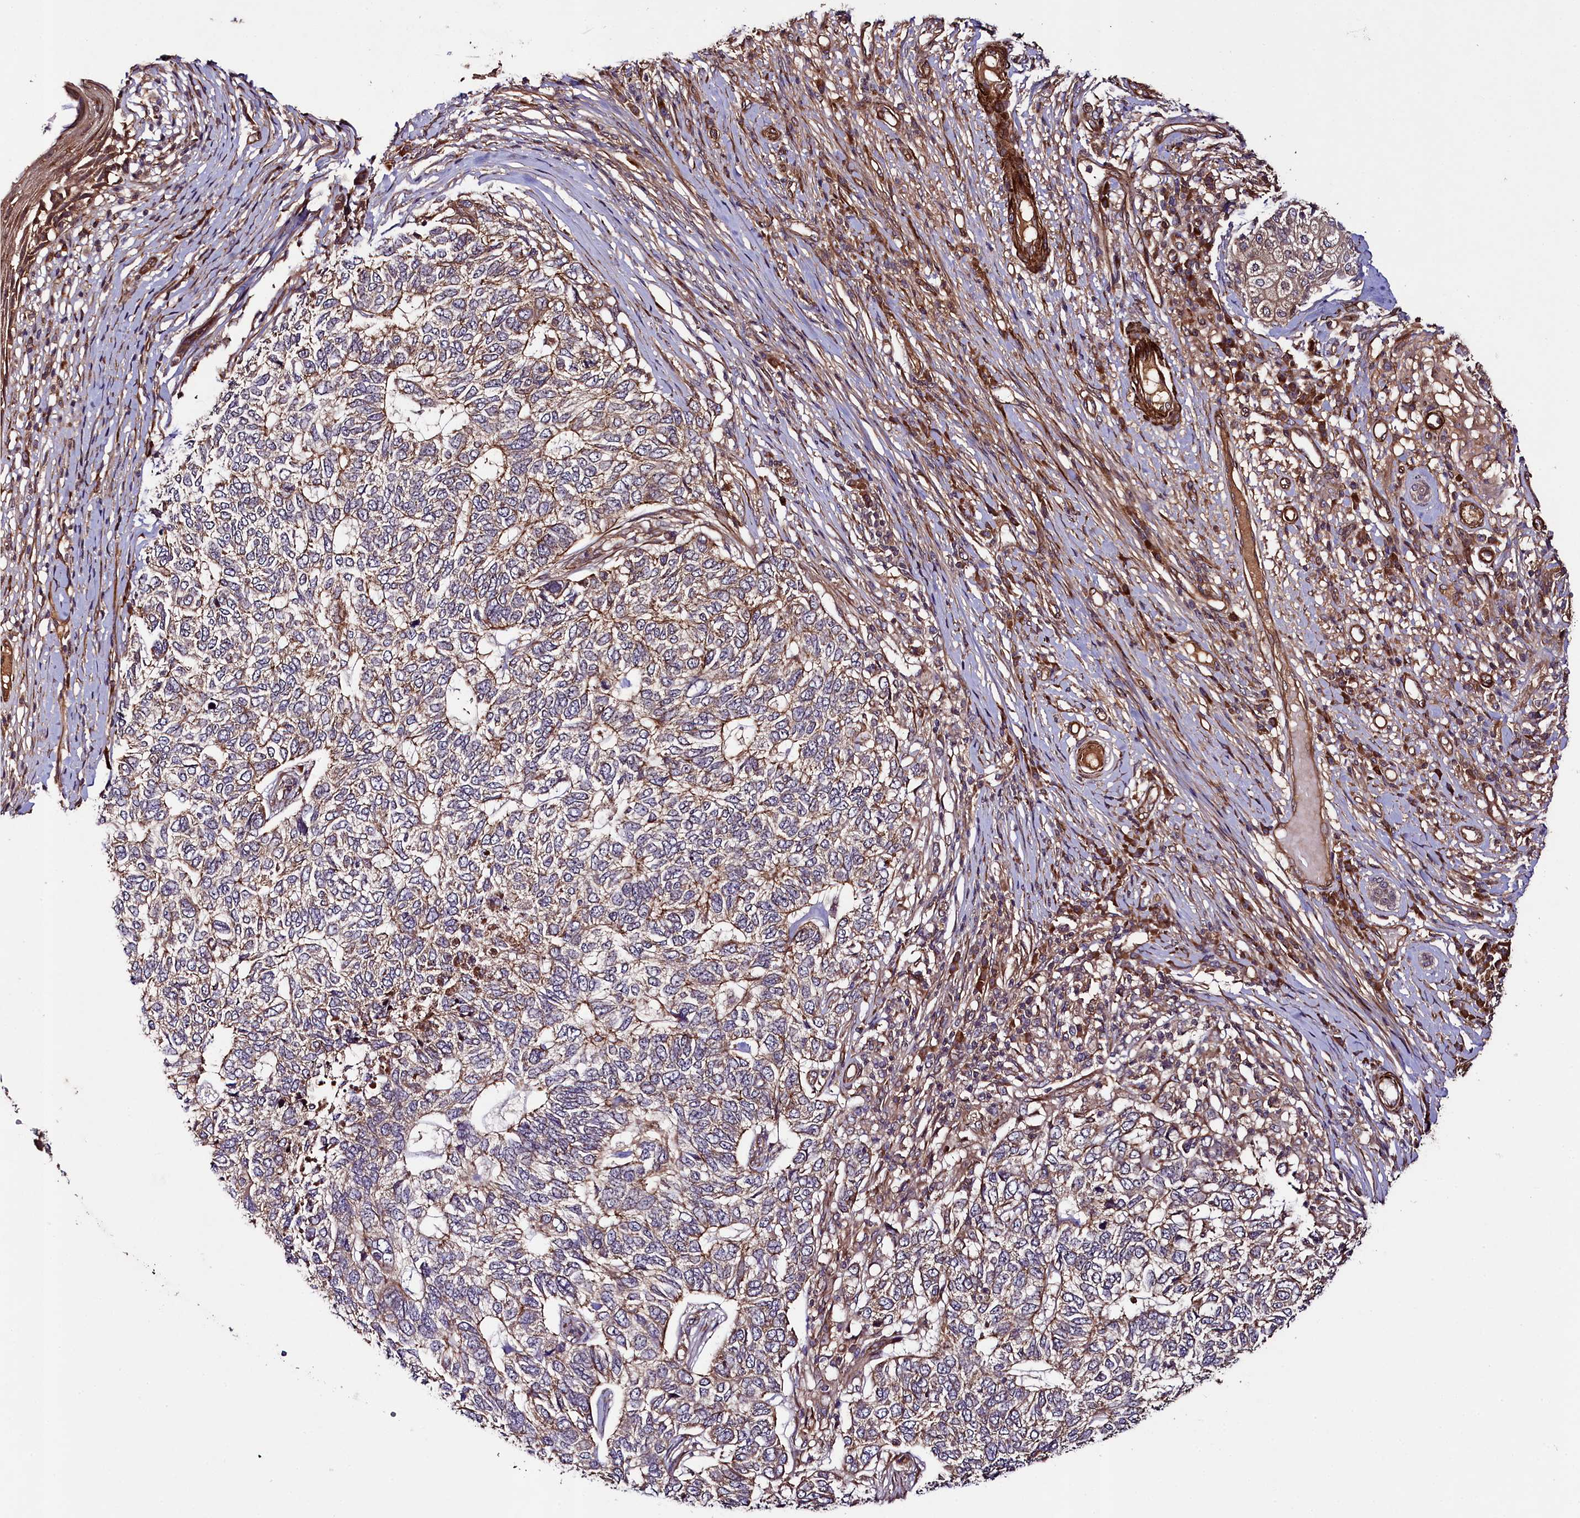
{"staining": {"intensity": "weak", "quantity": ">75%", "location": "cytoplasmic/membranous"}, "tissue": "skin cancer", "cell_type": "Tumor cells", "image_type": "cancer", "snomed": [{"axis": "morphology", "description": "Basal cell carcinoma"}, {"axis": "topography", "description": "Skin"}], "caption": "This photomicrograph shows immunohistochemistry (IHC) staining of skin basal cell carcinoma, with low weak cytoplasmic/membranous positivity in approximately >75% of tumor cells.", "gene": "CCDC102A", "patient": {"sex": "female", "age": 65}}